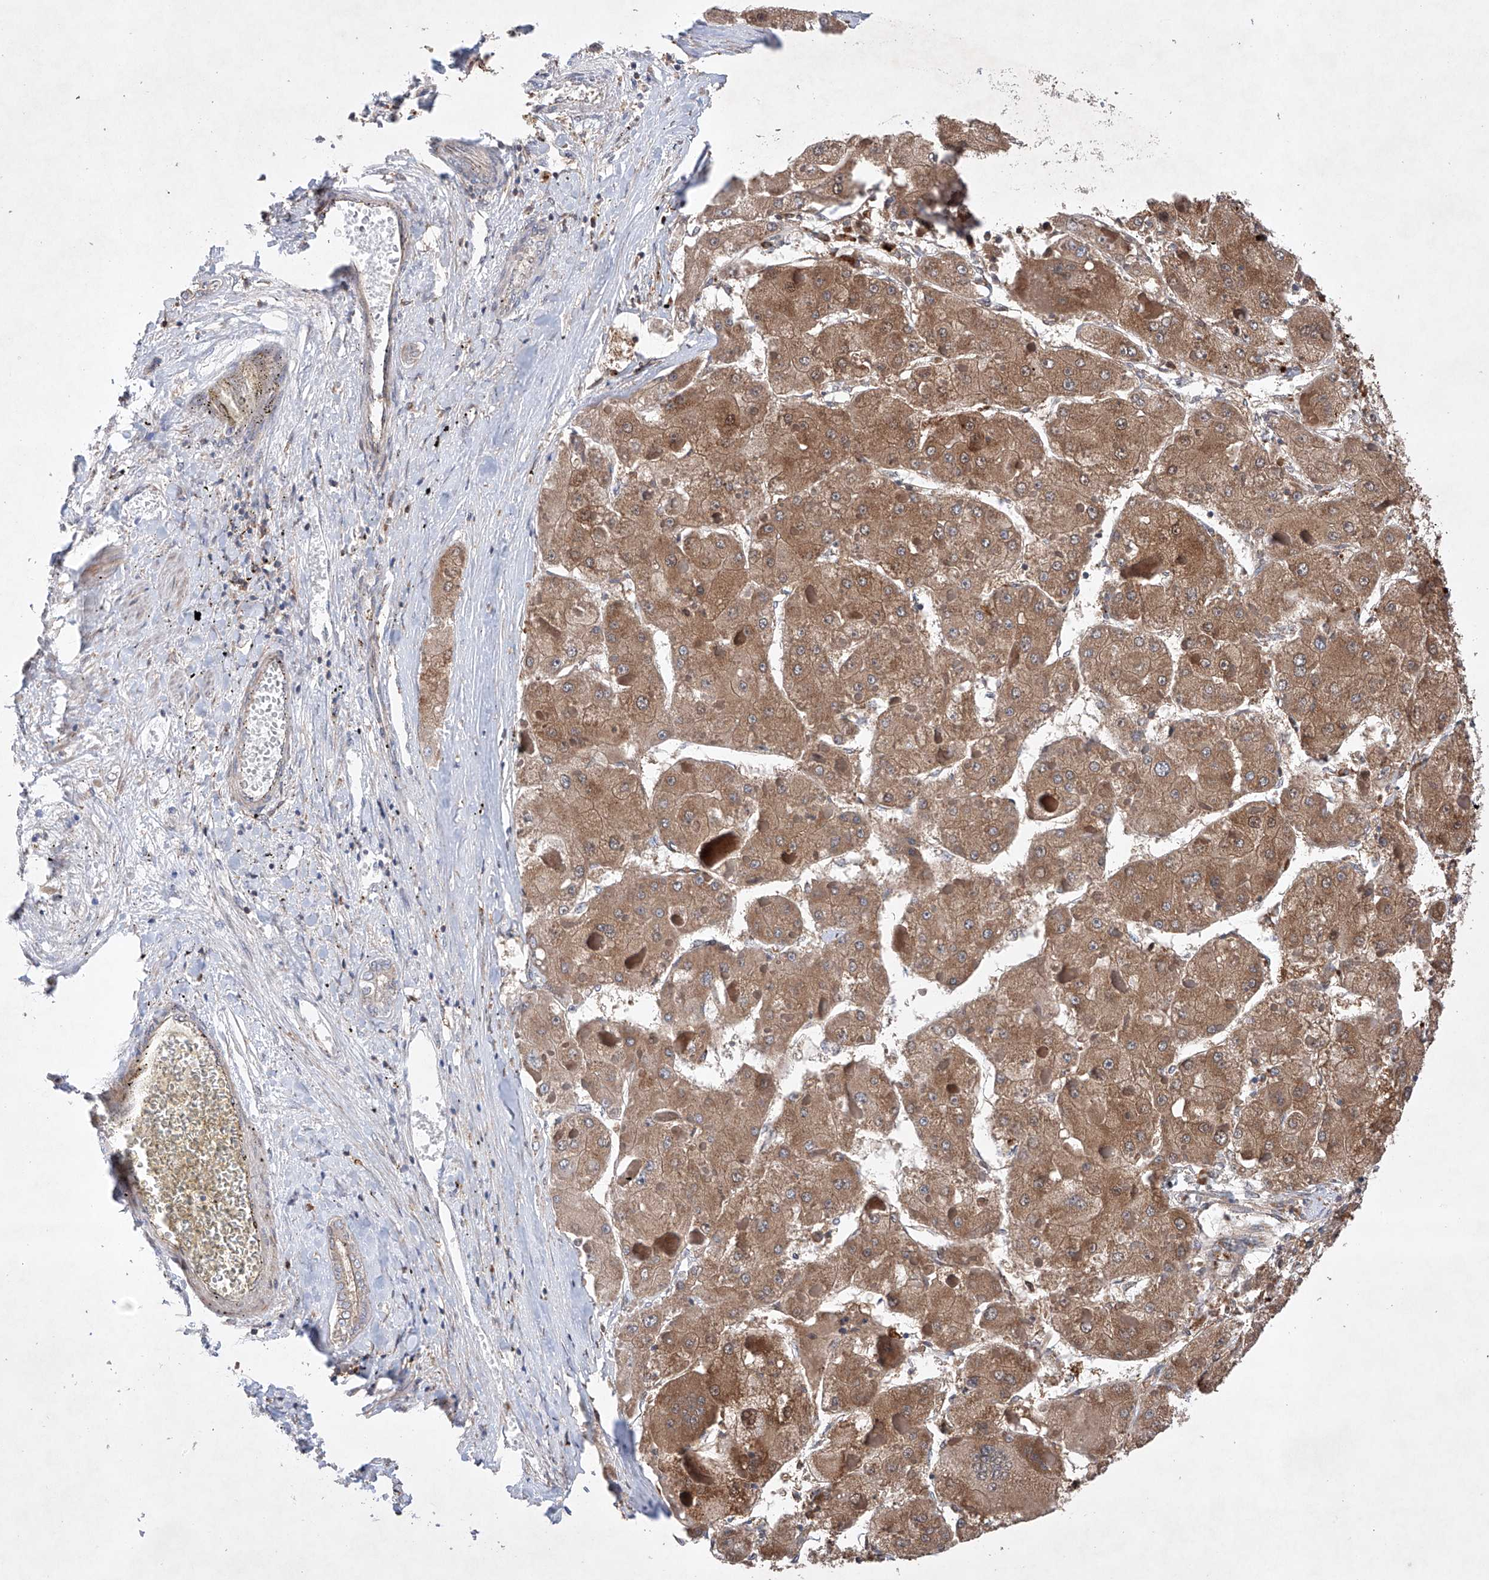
{"staining": {"intensity": "moderate", "quantity": ">75%", "location": "cytoplasmic/membranous"}, "tissue": "liver cancer", "cell_type": "Tumor cells", "image_type": "cancer", "snomed": [{"axis": "morphology", "description": "Carcinoma, Hepatocellular, NOS"}, {"axis": "topography", "description": "Liver"}], "caption": "A photomicrograph of liver hepatocellular carcinoma stained for a protein displays moderate cytoplasmic/membranous brown staining in tumor cells. Immunohistochemistry (ihc) stains the protein in brown and the nuclei are stained blue.", "gene": "TIMM23", "patient": {"sex": "female", "age": 73}}